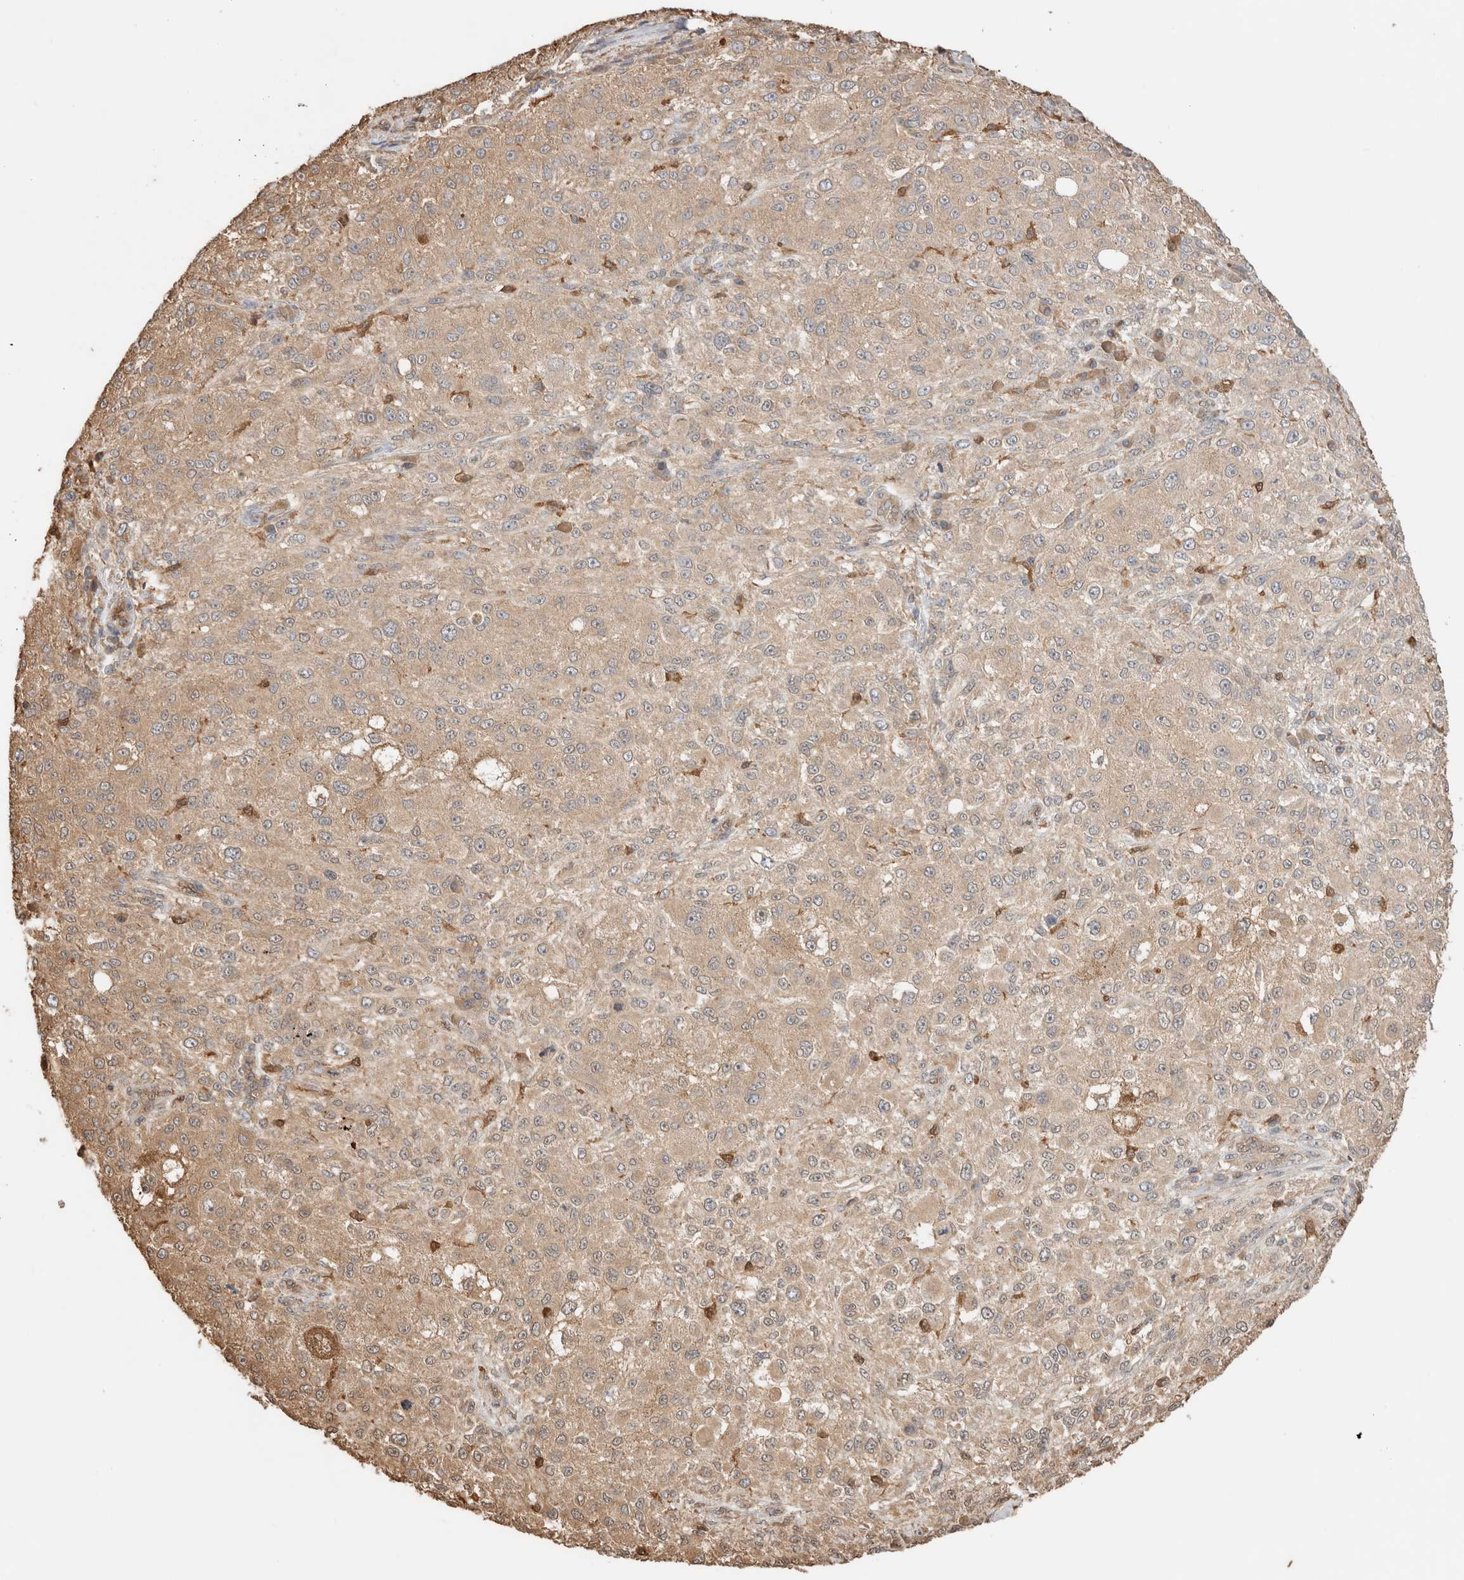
{"staining": {"intensity": "weak", "quantity": "25%-75%", "location": "cytoplasmic/membranous"}, "tissue": "melanoma", "cell_type": "Tumor cells", "image_type": "cancer", "snomed": [{"axis": "morphology", "description": "Necrosis, NOS"}, {"axis": "morphology", "description": "Malignant melanoma, NOS"}, {"axis": "topography", "description": "Skin"}], "caption": "Melanoma stained with a brown dye reveals weak cytoplasmic/membranous positive staining in about 25%-75% of tumor cells.", "gene": "YWHAH", "patient": {"sex": "female", "age": 87}}